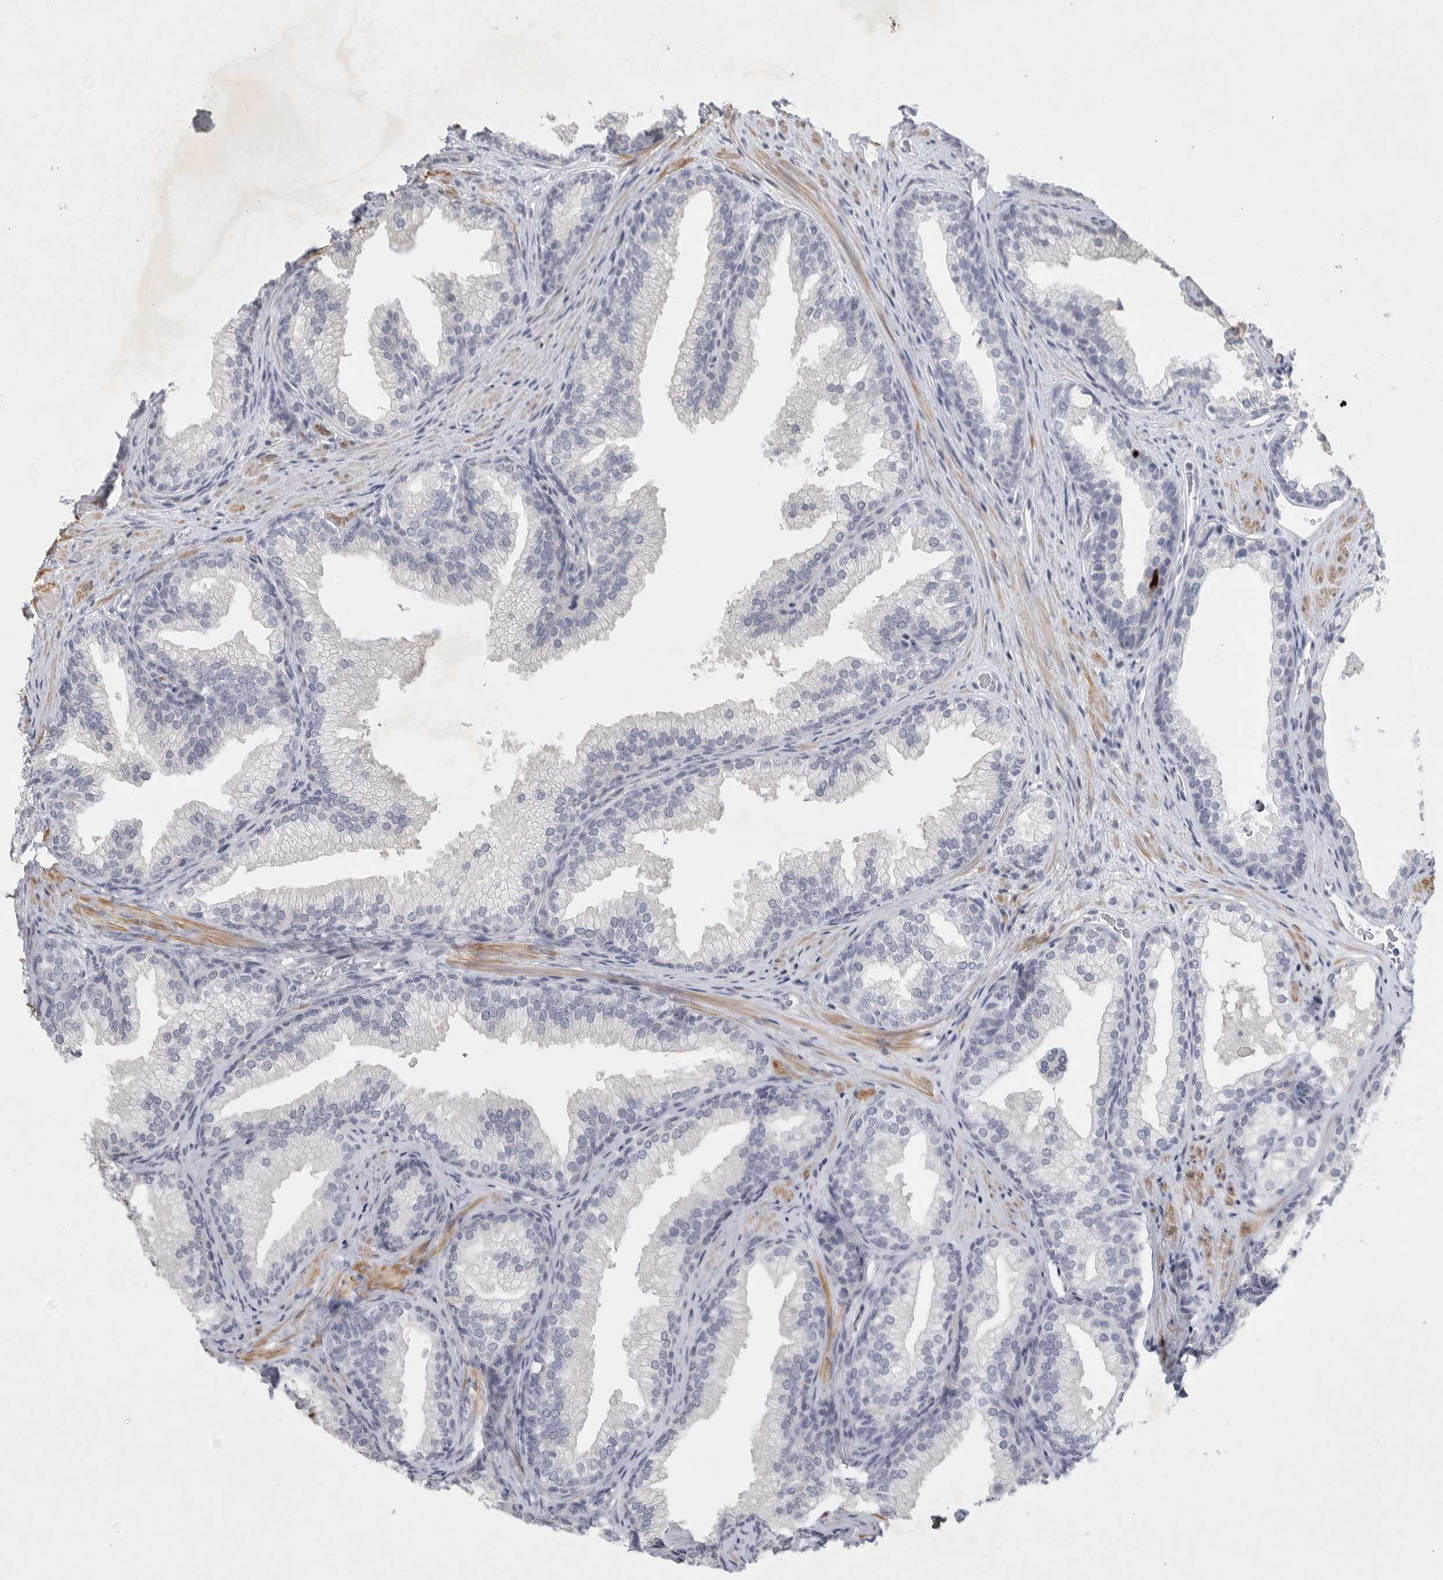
{"staining": {"intensity": "negative", "quantity": "none", "location": "none"}, "tissue": "prostate", "cell_type": "Glandular cells", "image_type": "normal", "snomed": [{"axis": "morphology", "description": "Normal tissue, NOS"}, {"axis": "topography", "description": "Prostate"}], "caption": "Histopathology image shows no protein expression in glandular cells of benign prostate. (Brightfield microscopy of DAB (3,3'-diaminobenzidine) immunohistochemistry at high magnification).", "gene": "TNR", "patient": {"sex": "male", "age": 76}}